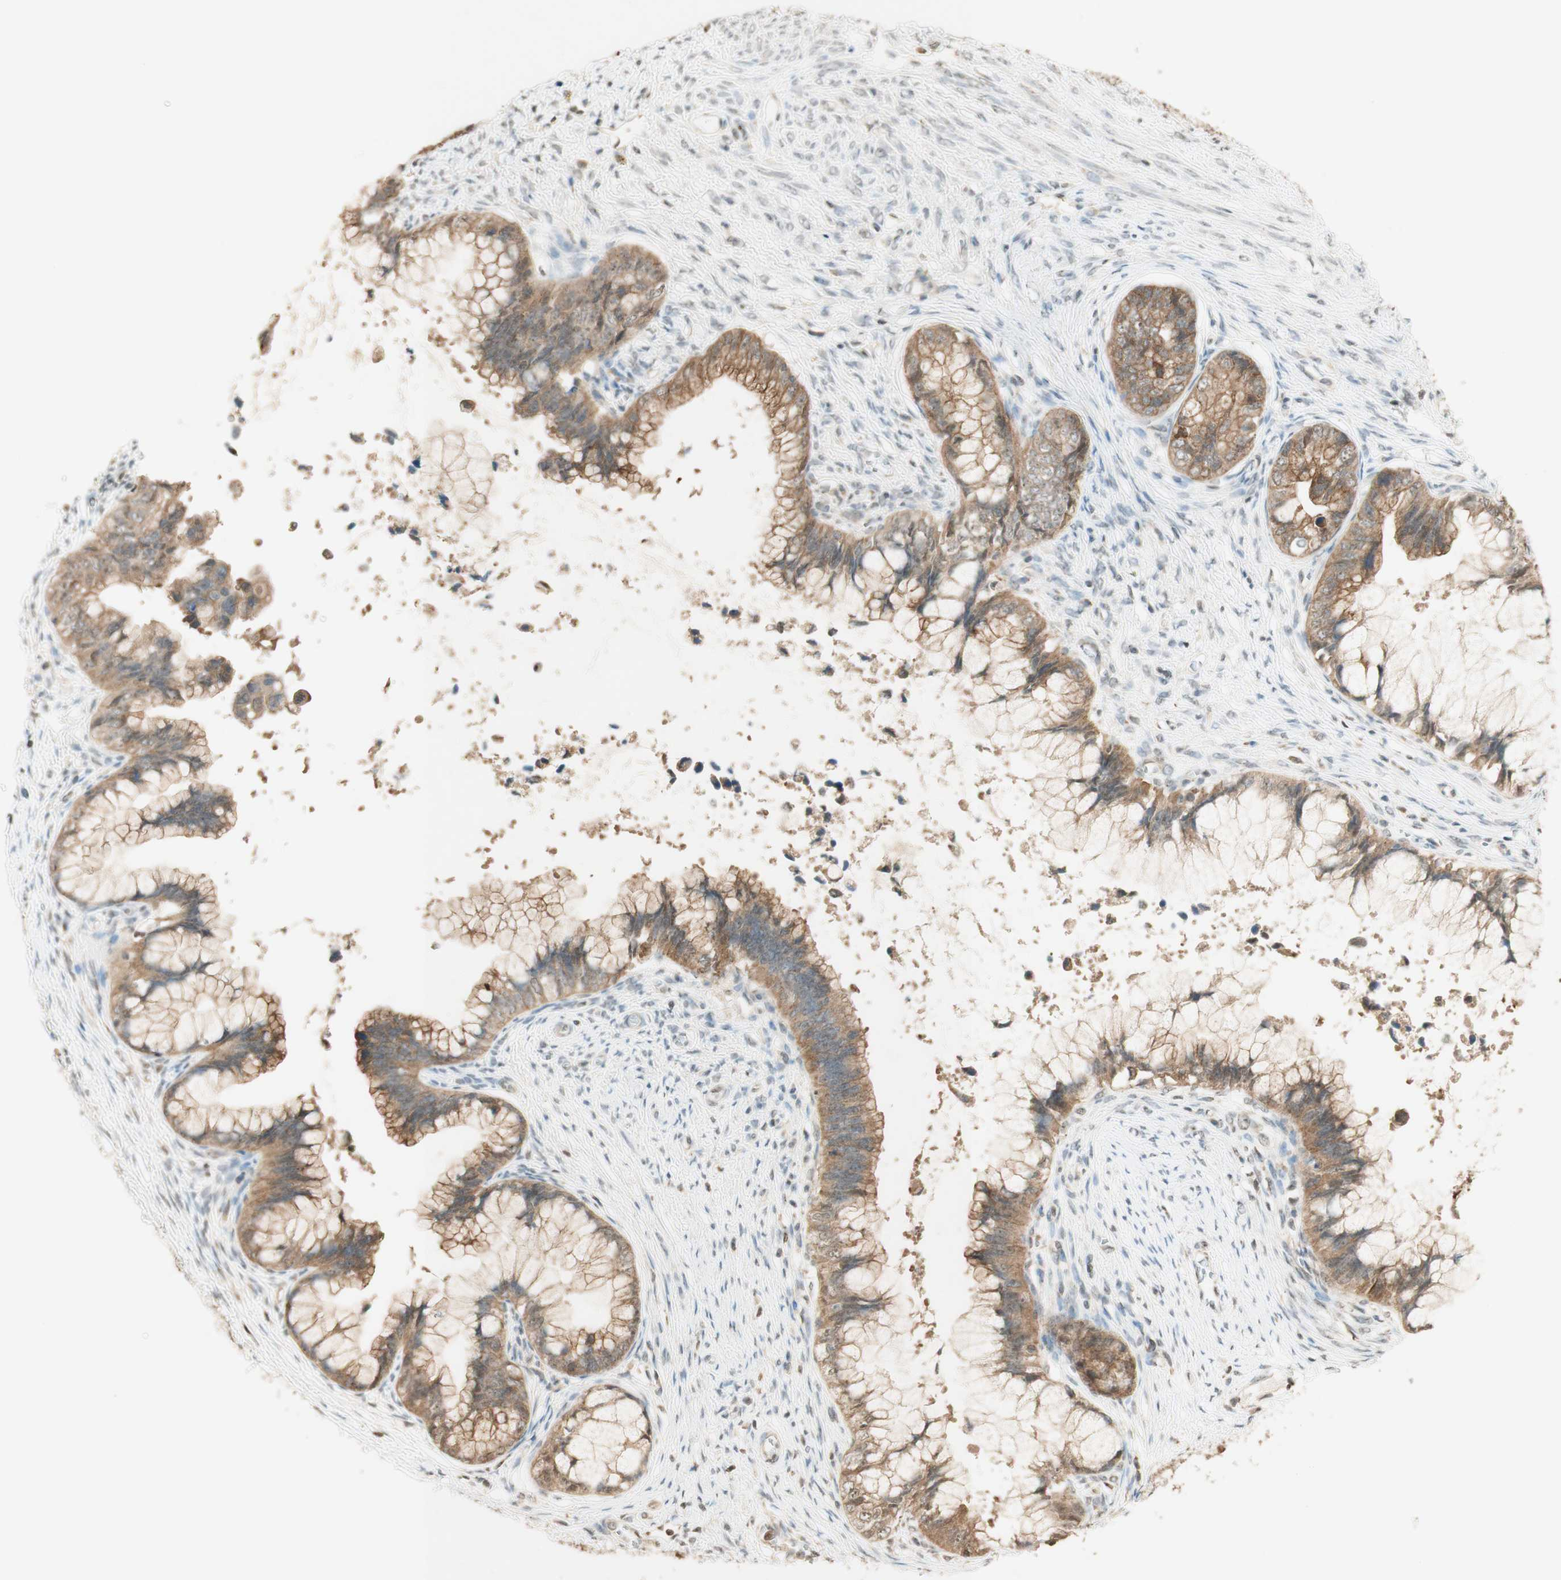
{"staining": {"intensity": "moderate", "quantity": ">75%", "location": "cytoplasmic/membranous"}, "tissue": "cervical cancer", "cell_type": "Tumor cells", "image_type": "cancer", "snomed": [{"axis": "morphology", "description": "Adenocarcinoma, NOS"}, {"axis": "topography", "description": "Cervix"}], "caption": "A medium amount of moderate cytoplasmic/membranous positivity is seen in about >75% of tumor cells in adenocarcinoma (cervical) tissue.", "gene": "SPINT2", "patient": {"sex": "female", "age": 44}}